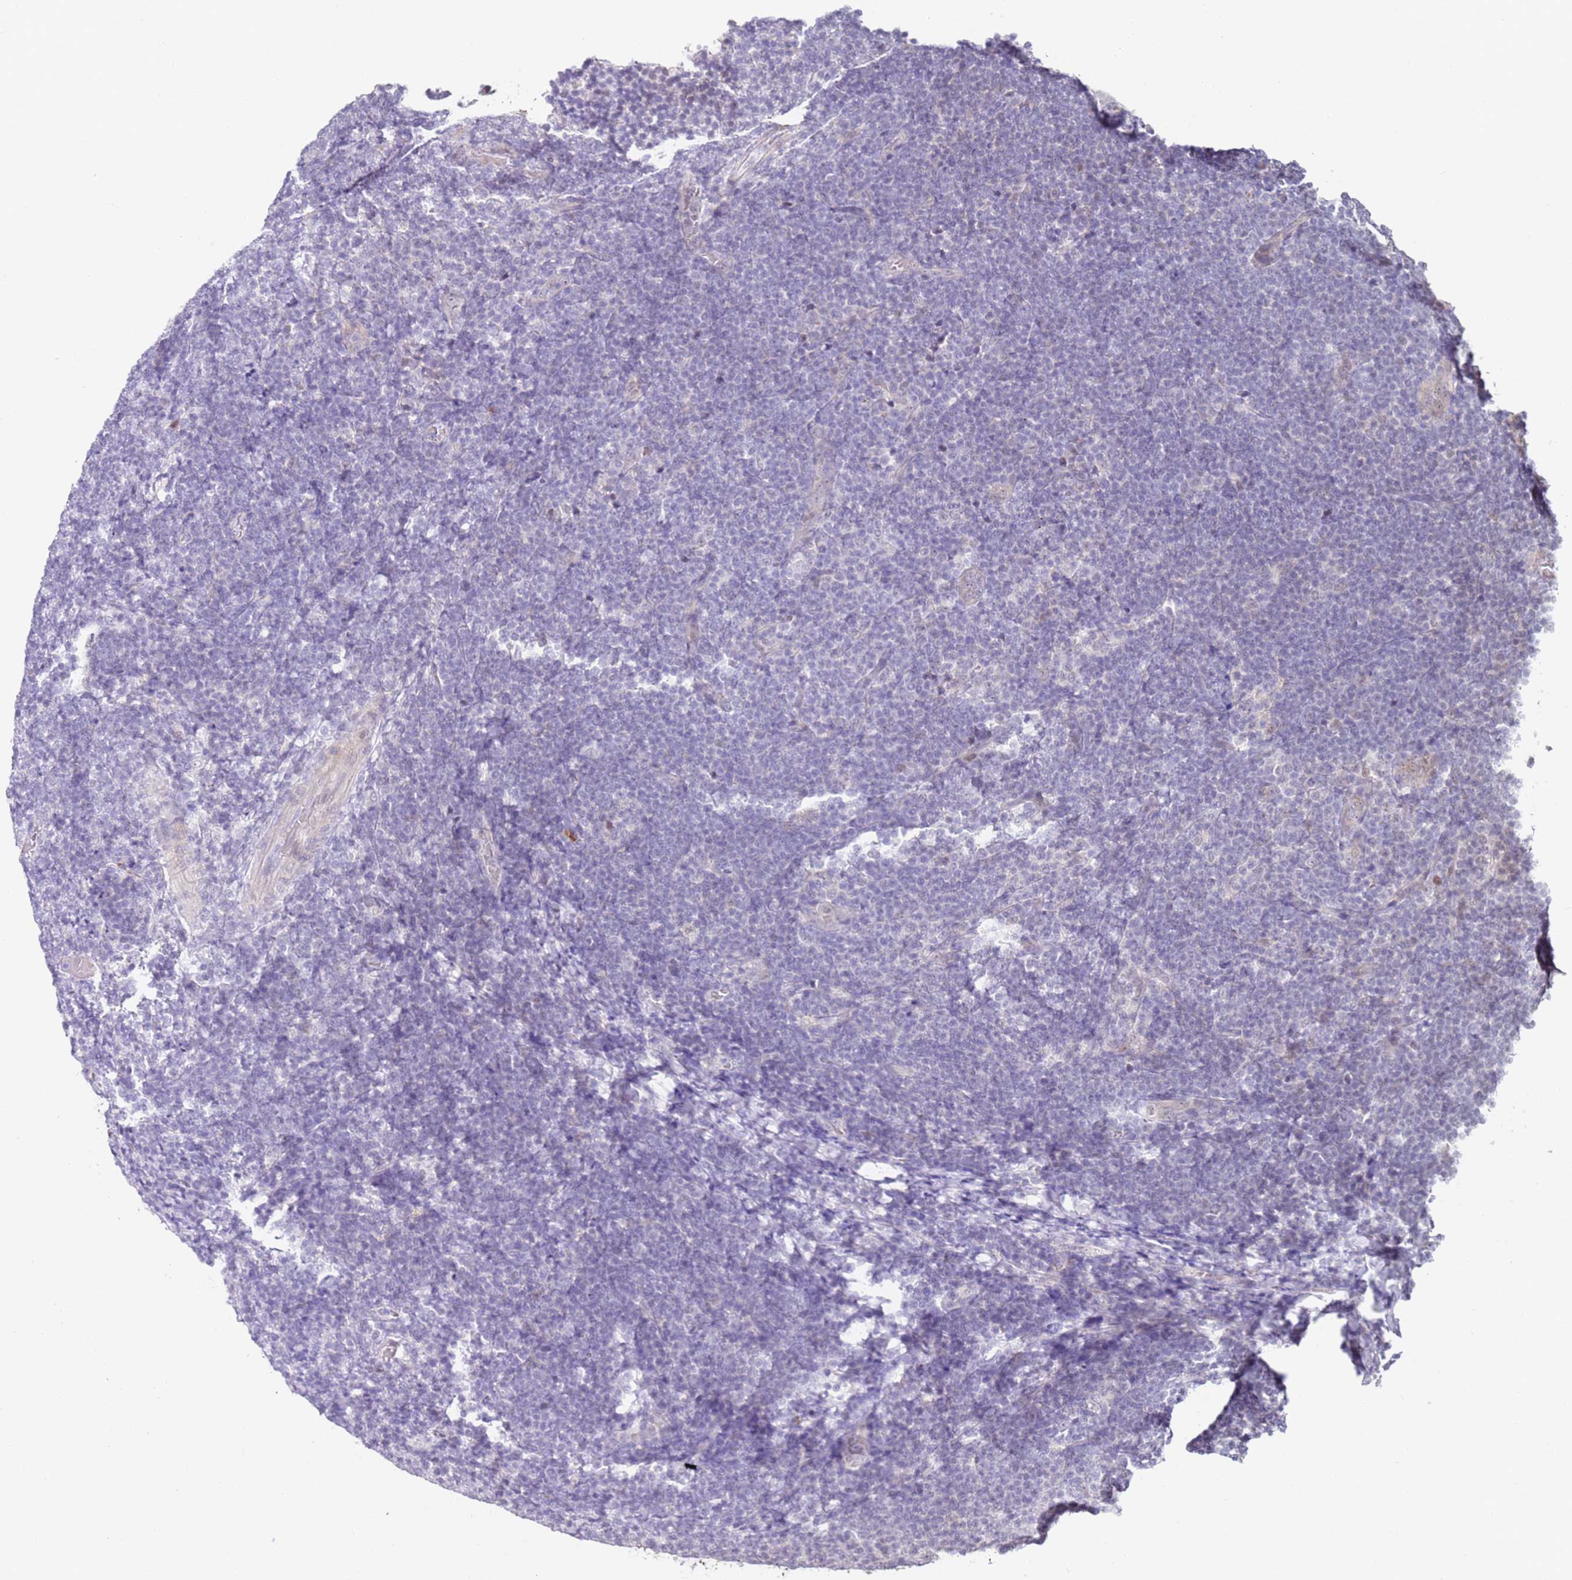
{"staining": {"intensity": "negative", "quantity": "none", "location": "none"}, "tissue": "lymphoma", "cell_type": "Tumor cells", "image_type": "cancer", "snomed": [{"axis": "morphology", "description": "Malignant lymphoma, non-Hodgkin's type, Low grade"}, {"axis": "topography", "description": "Lymph node"}], "caption": "High magnification brightfield microscopy of malignant lymphoma, non-Hodgkin's type (low-grade) stained with DAB (3,3'-diaminobenzidine) (brown) and counterstained with hematoxylin (blue): tumor cells show no significant positivity. (DAB (3,3'-diaminobenzidine) immunohistochemistry visualized using brightfield microscopy, high magnification).", "gene": "LGALSL", "patient": {"sex": "male", "age": 66}}